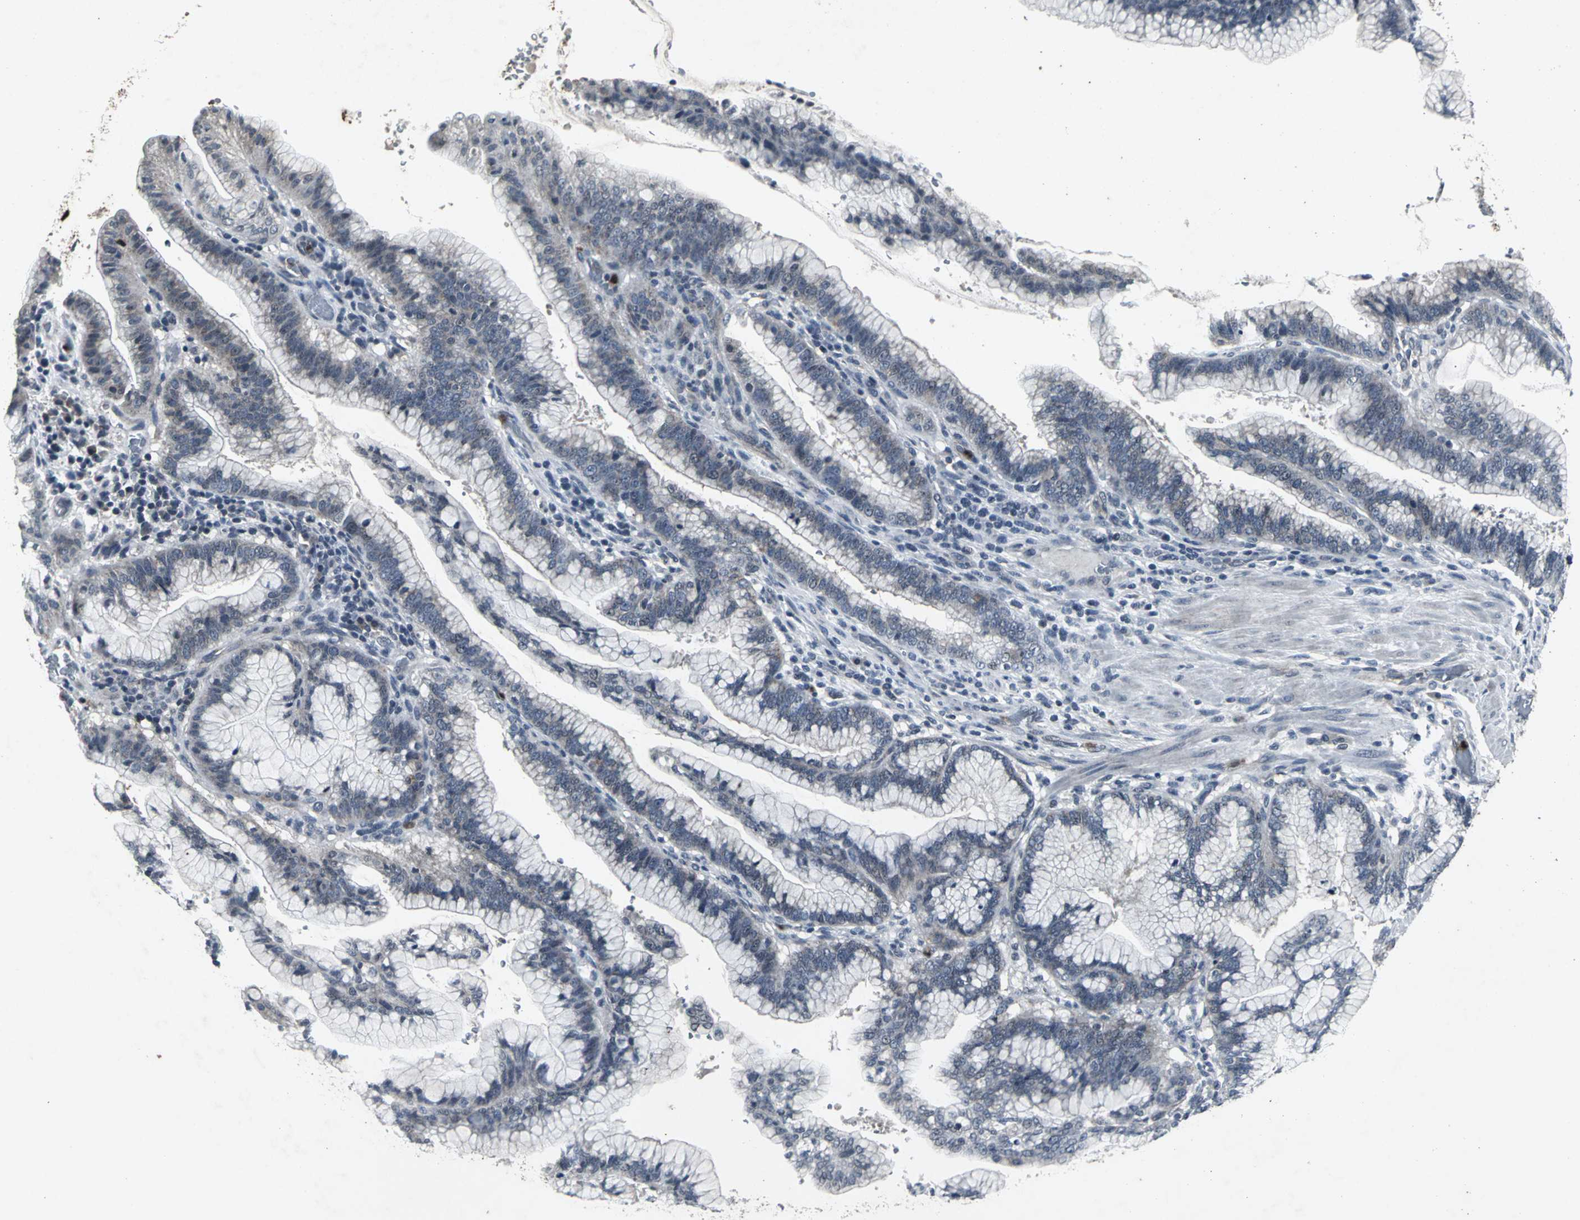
{"staining": {"intensity": "negative", "quantity": "none", "location": "none"}, "tissue": "pancreatic cancer", "cell_type": "Tumor cells", "image_type": "cancer", "snomed": [{"axis": "morphology", "description": "Adenocarcinoma, NOS"}, {"axis": "topography", "description": "Pancreas"}], "caption": "Immunohistochemical staining of human adenocarcinoma (pancreatic) reveals no significant staining in tumor cells.", "gene": "BMP4", "patient": {"sex": "female", "age": 64}}